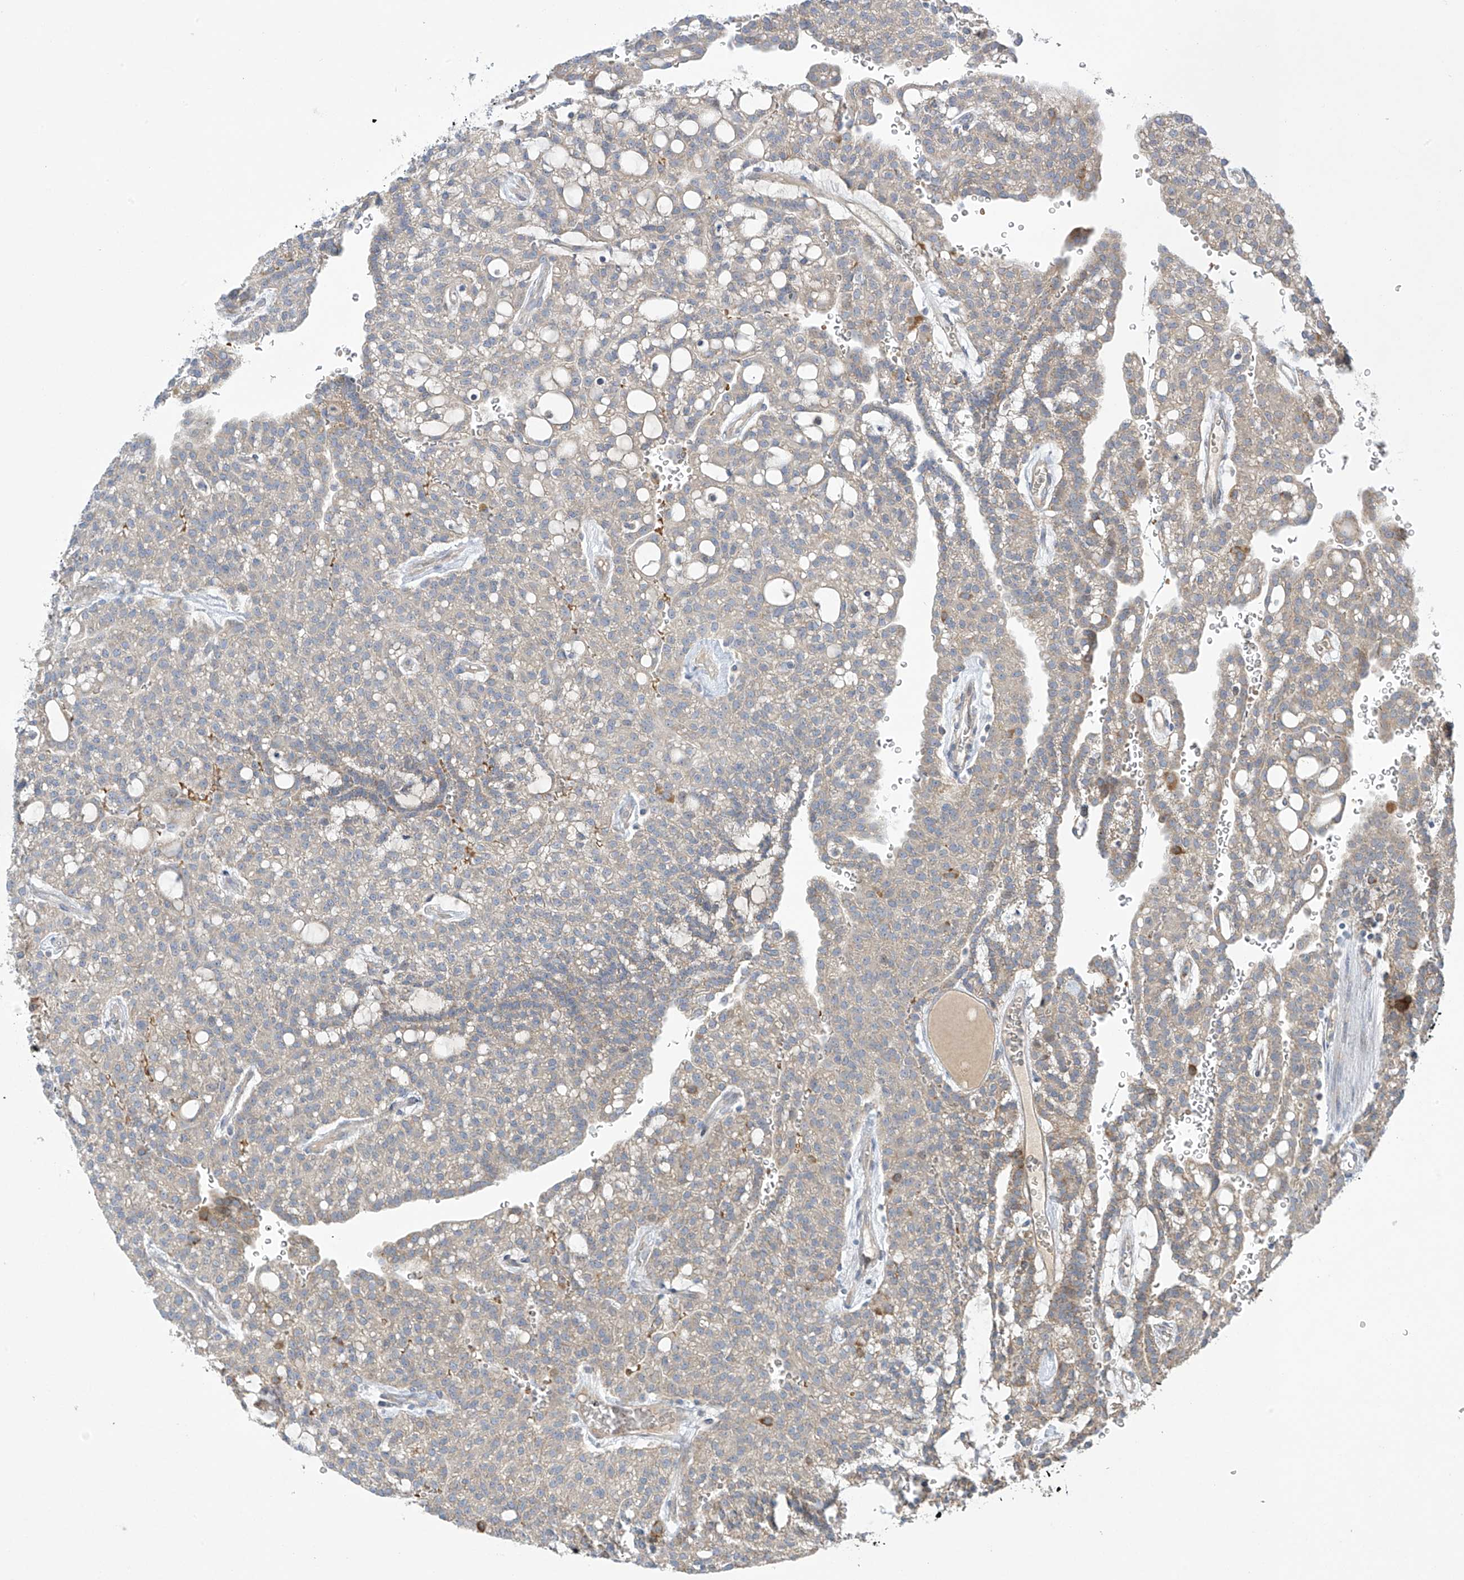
{"staining": {"intensity": "weak", "quantity": "<25%", "location": "cytoplasmic/membranous"}, "tissue": "renal cancer", "cell_type": "Tumor cells", "image_type": "cancer", "snomed": [{"axis": "morphology", "description": "Adenocarcinoma, NOS"}, {"axis": "topography", "description": "Kidney"}], "caption": "Immunohistochemical staining of adenocarcinoma (renal) reveals no significant staining in tumor cells.", "gene": "METTL18", "patient": {"sex": "male", "age": 63}}